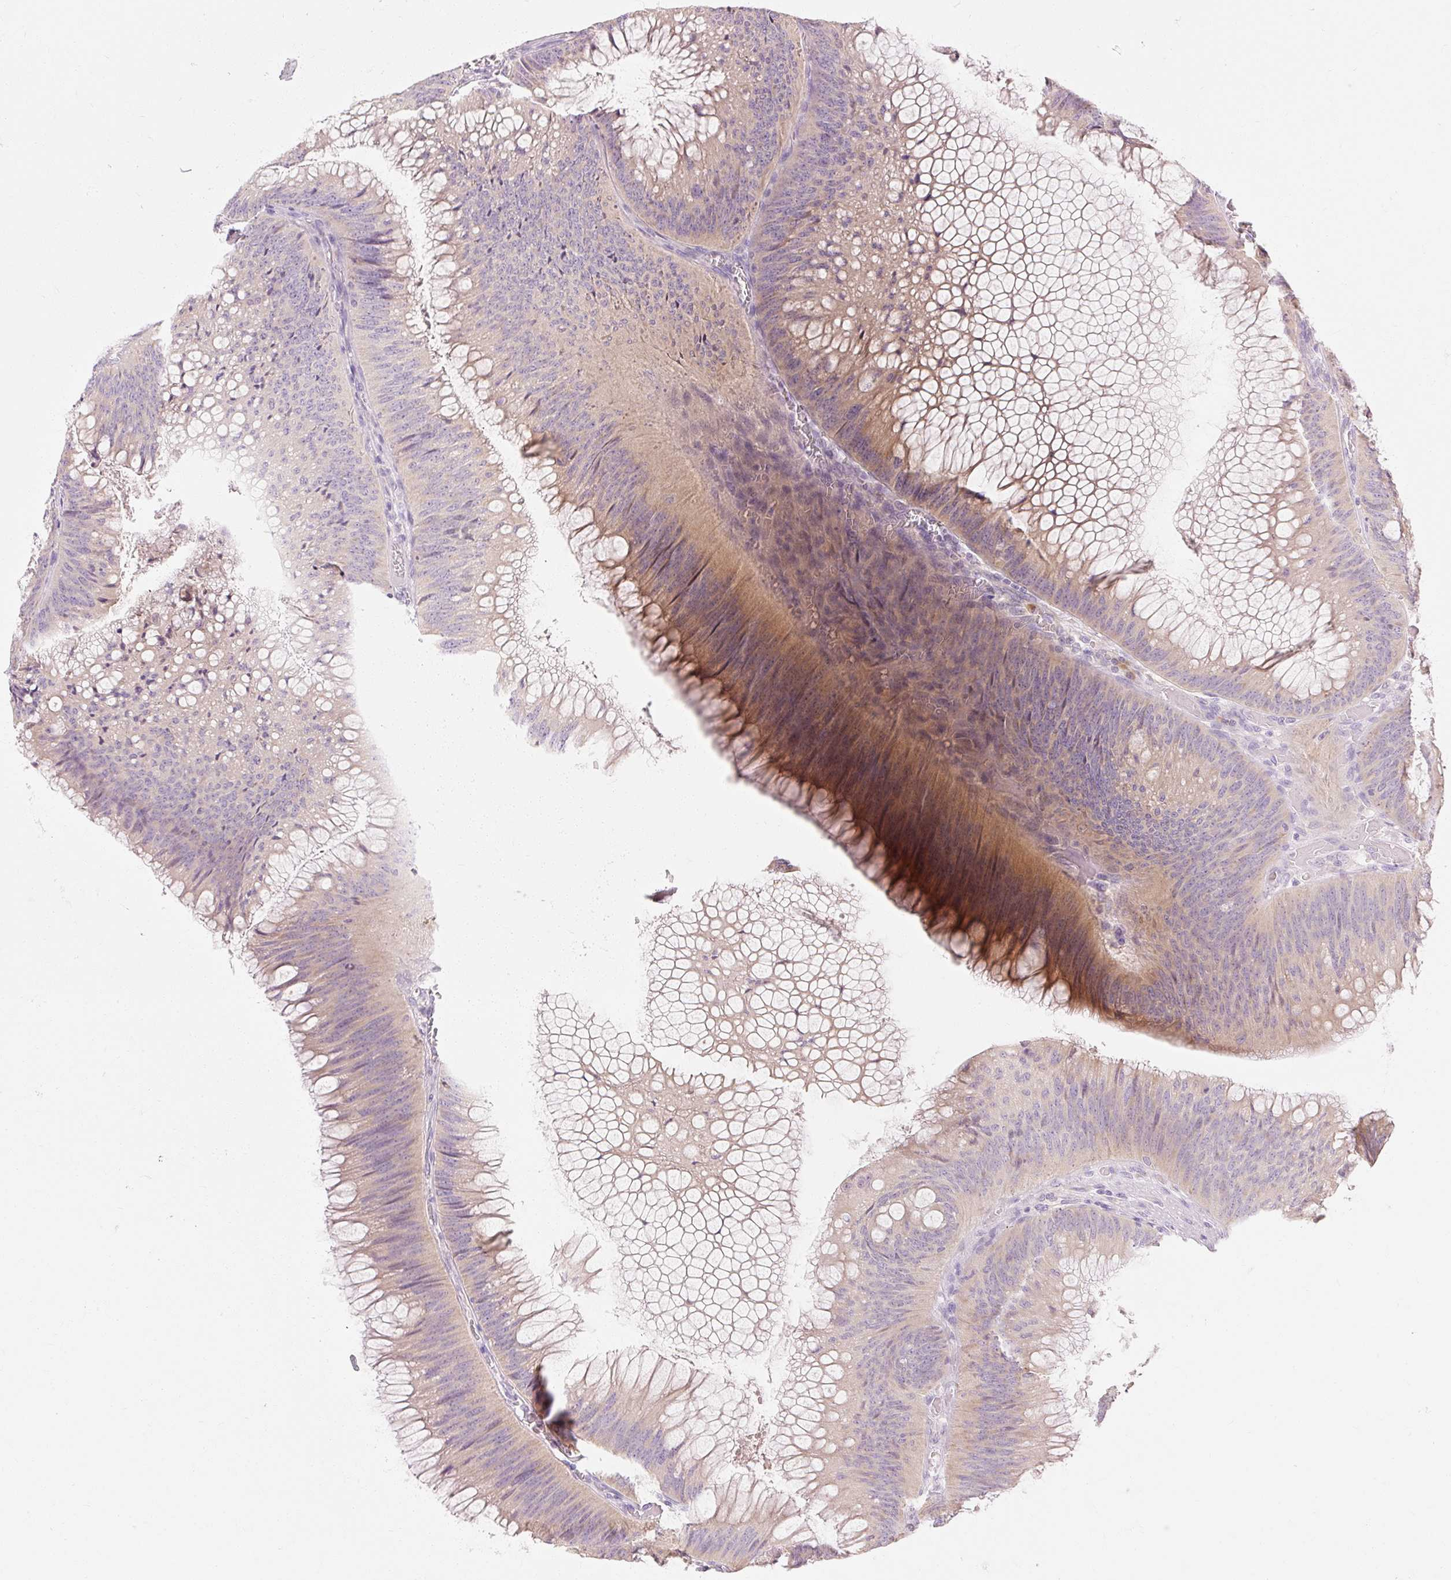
{"staining": {"intensity": "weak", "quantity": "<25%", "location": "cytoplasmic/membranous"}, "tissue": "colorectal cancer", "cell_type": "Tumor cells", "image_type": "cancer", "snomed": [{"axis": "morphology", "description": "Adenocarcinoma, NOS"}, {"axis": "topography", "description": "Rectum"}], "caption": "Immunohistochemical staining of human adenocarcinoma (colorectal) displays no significant staining in tumor cells.", "gene": "MYO1D", "patient": {"sex": "female", "age": 72}}